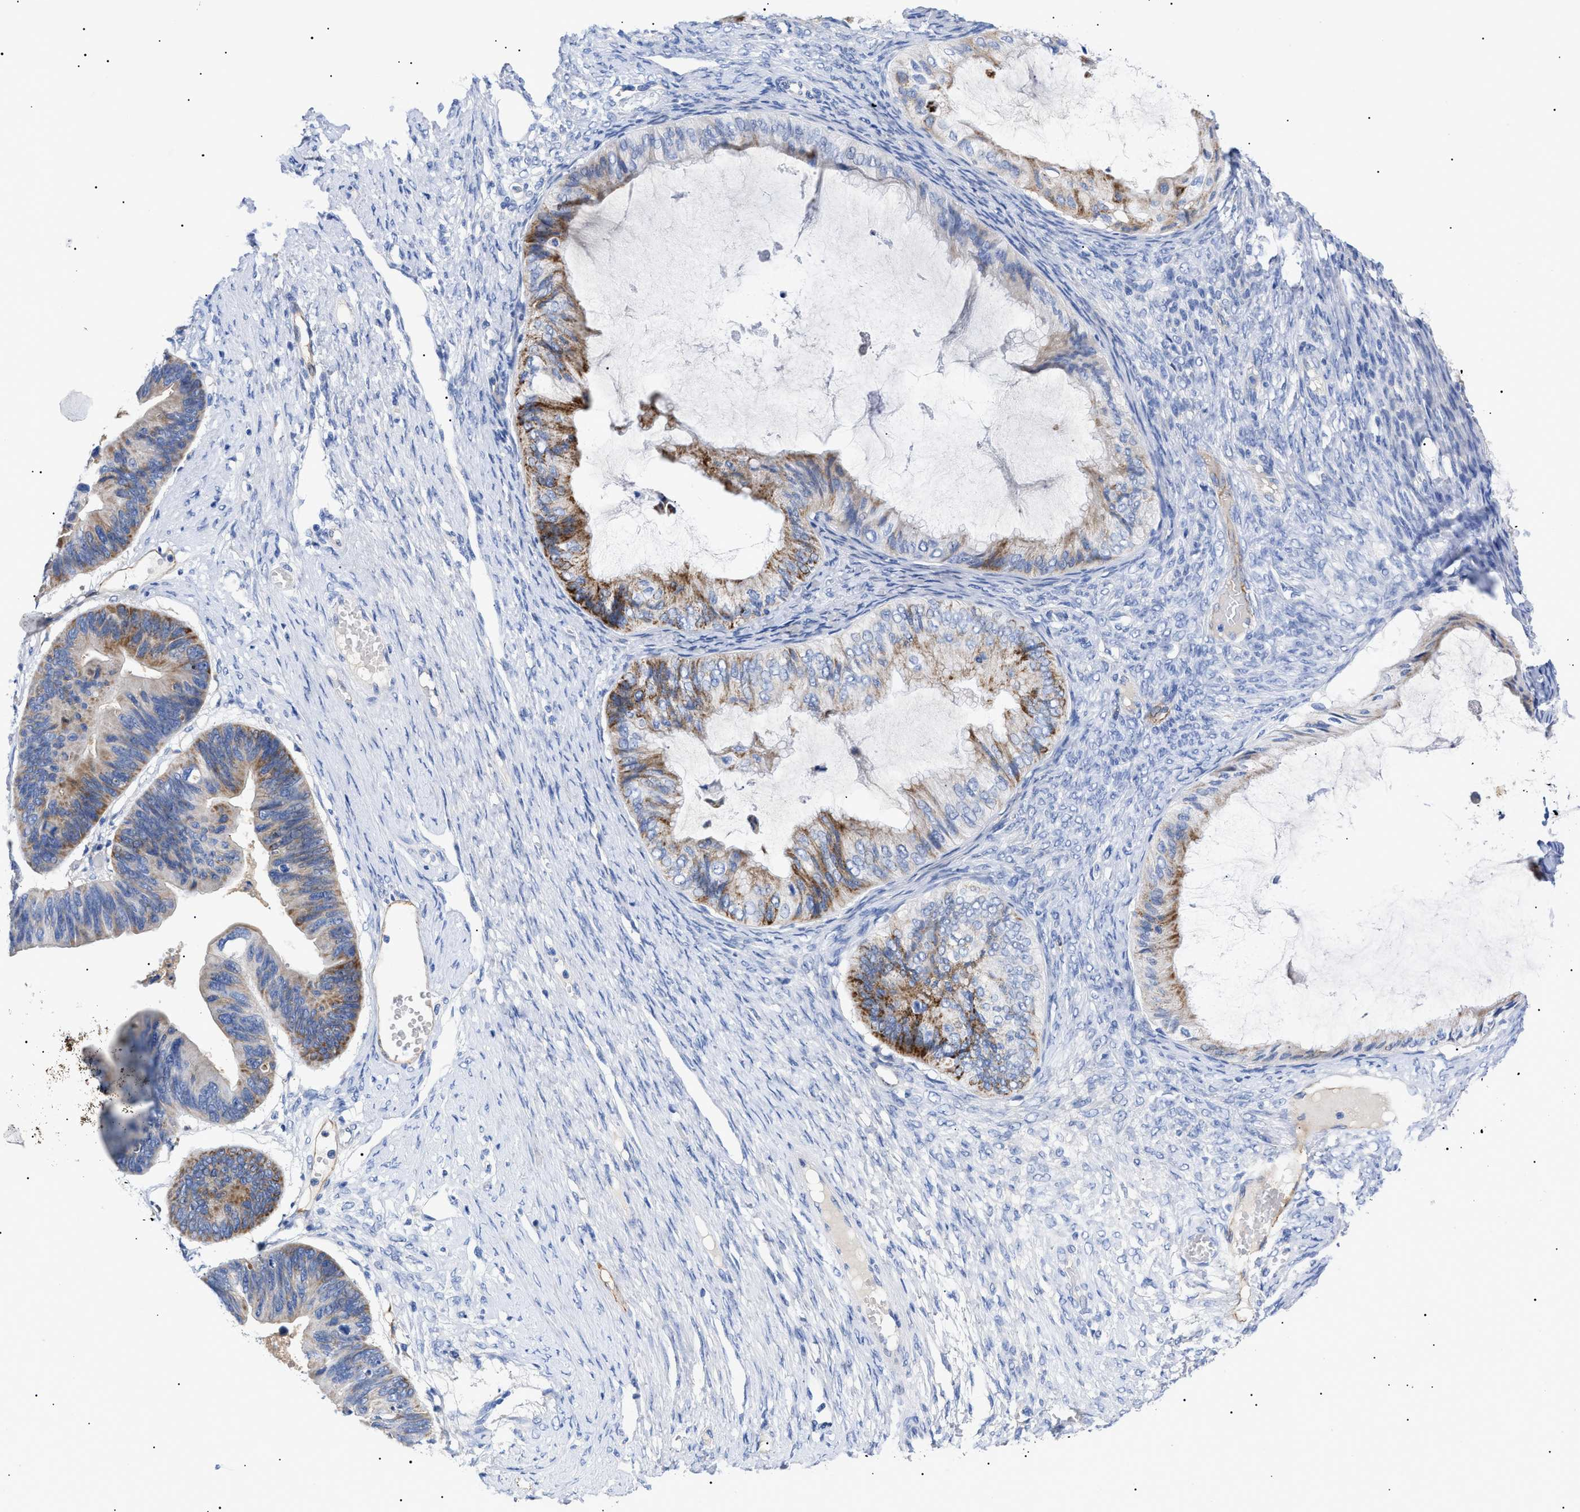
{"staining": {"intensity": "moderate", "quantity": ">75%", "location": "cytoplasmic/membranous"}, "tissue": "ovarian cancer", "cell_type": "Tumor cells", "image_type": "cancer", "snomed": [{"axis": "morphology", "description": "Cystadenocarcinoma, mucinous, NOS"}, {"axis": "topography", "description": "Ovary"}], "caption": "A brown stain labels moderate cytoplasmic/membranous positivity of a protein in human ovarian mucinous cystadenocarcinoma tumor cells. (DAB IHC, brown staining for protein, blue staining for nuclei).", "gene": "ACKR1", "patient": {"sex": "female", "age": 61}}